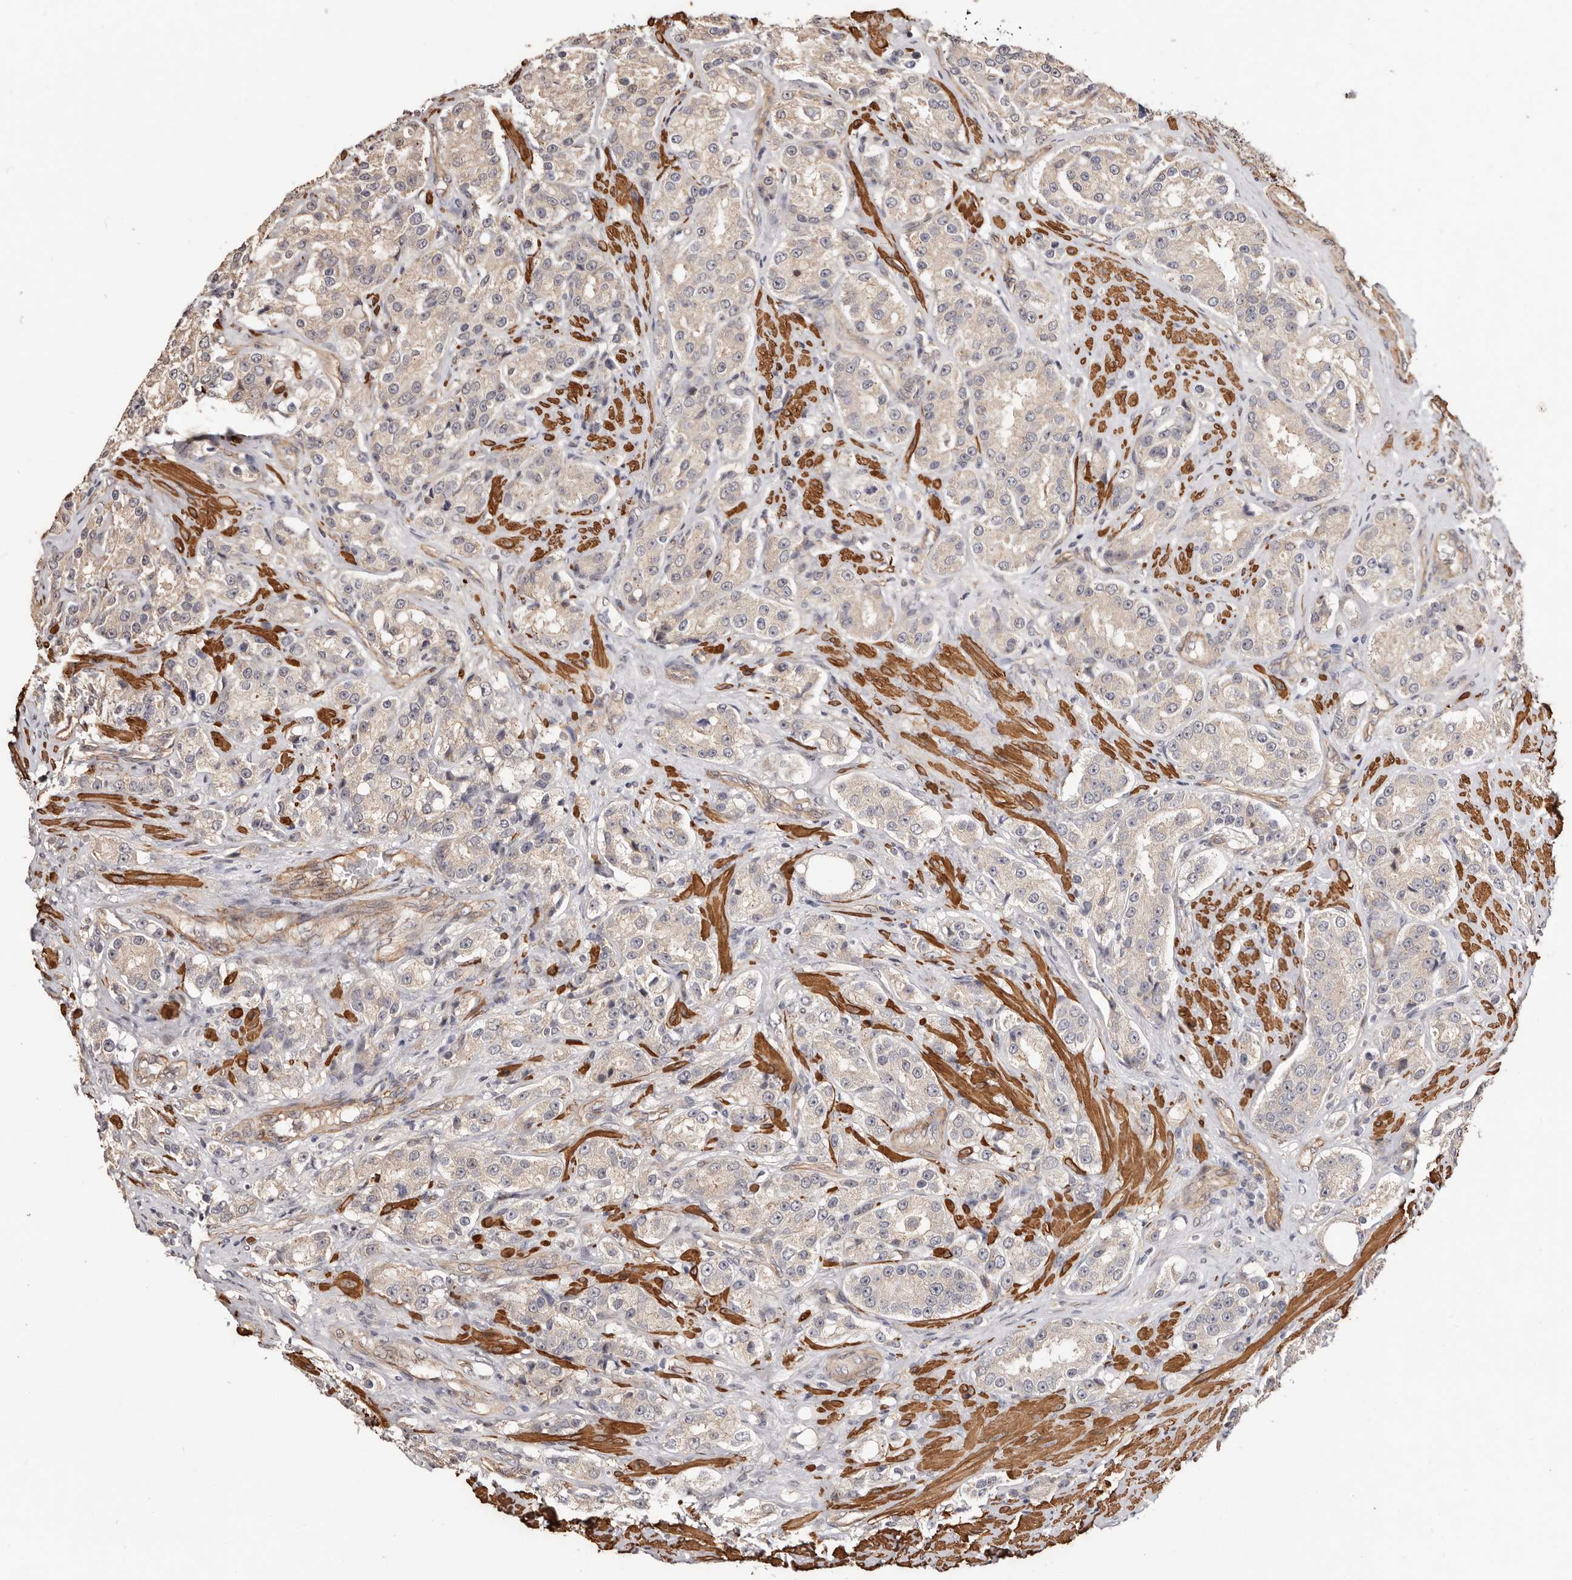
{"staining": {"intensity": "weak", "quantity": "<25%", "location": "cytoplasmic/membranous"}, "tissue": "prostate cancer", "cell_type": "Tumor cells", "image_type": "cancer", "snomed": [{"axis": "morphology", "description": "Adenocarcinoma, High grade"}, {"axis": "topography", "description": "Prostate"}], "caption": "Tumor cells are negative for brown protein staining in high-grade adenocarcinoma (prostate).", "gene": "TRIP13", "patient": {"sex": "male", "age": 60}}